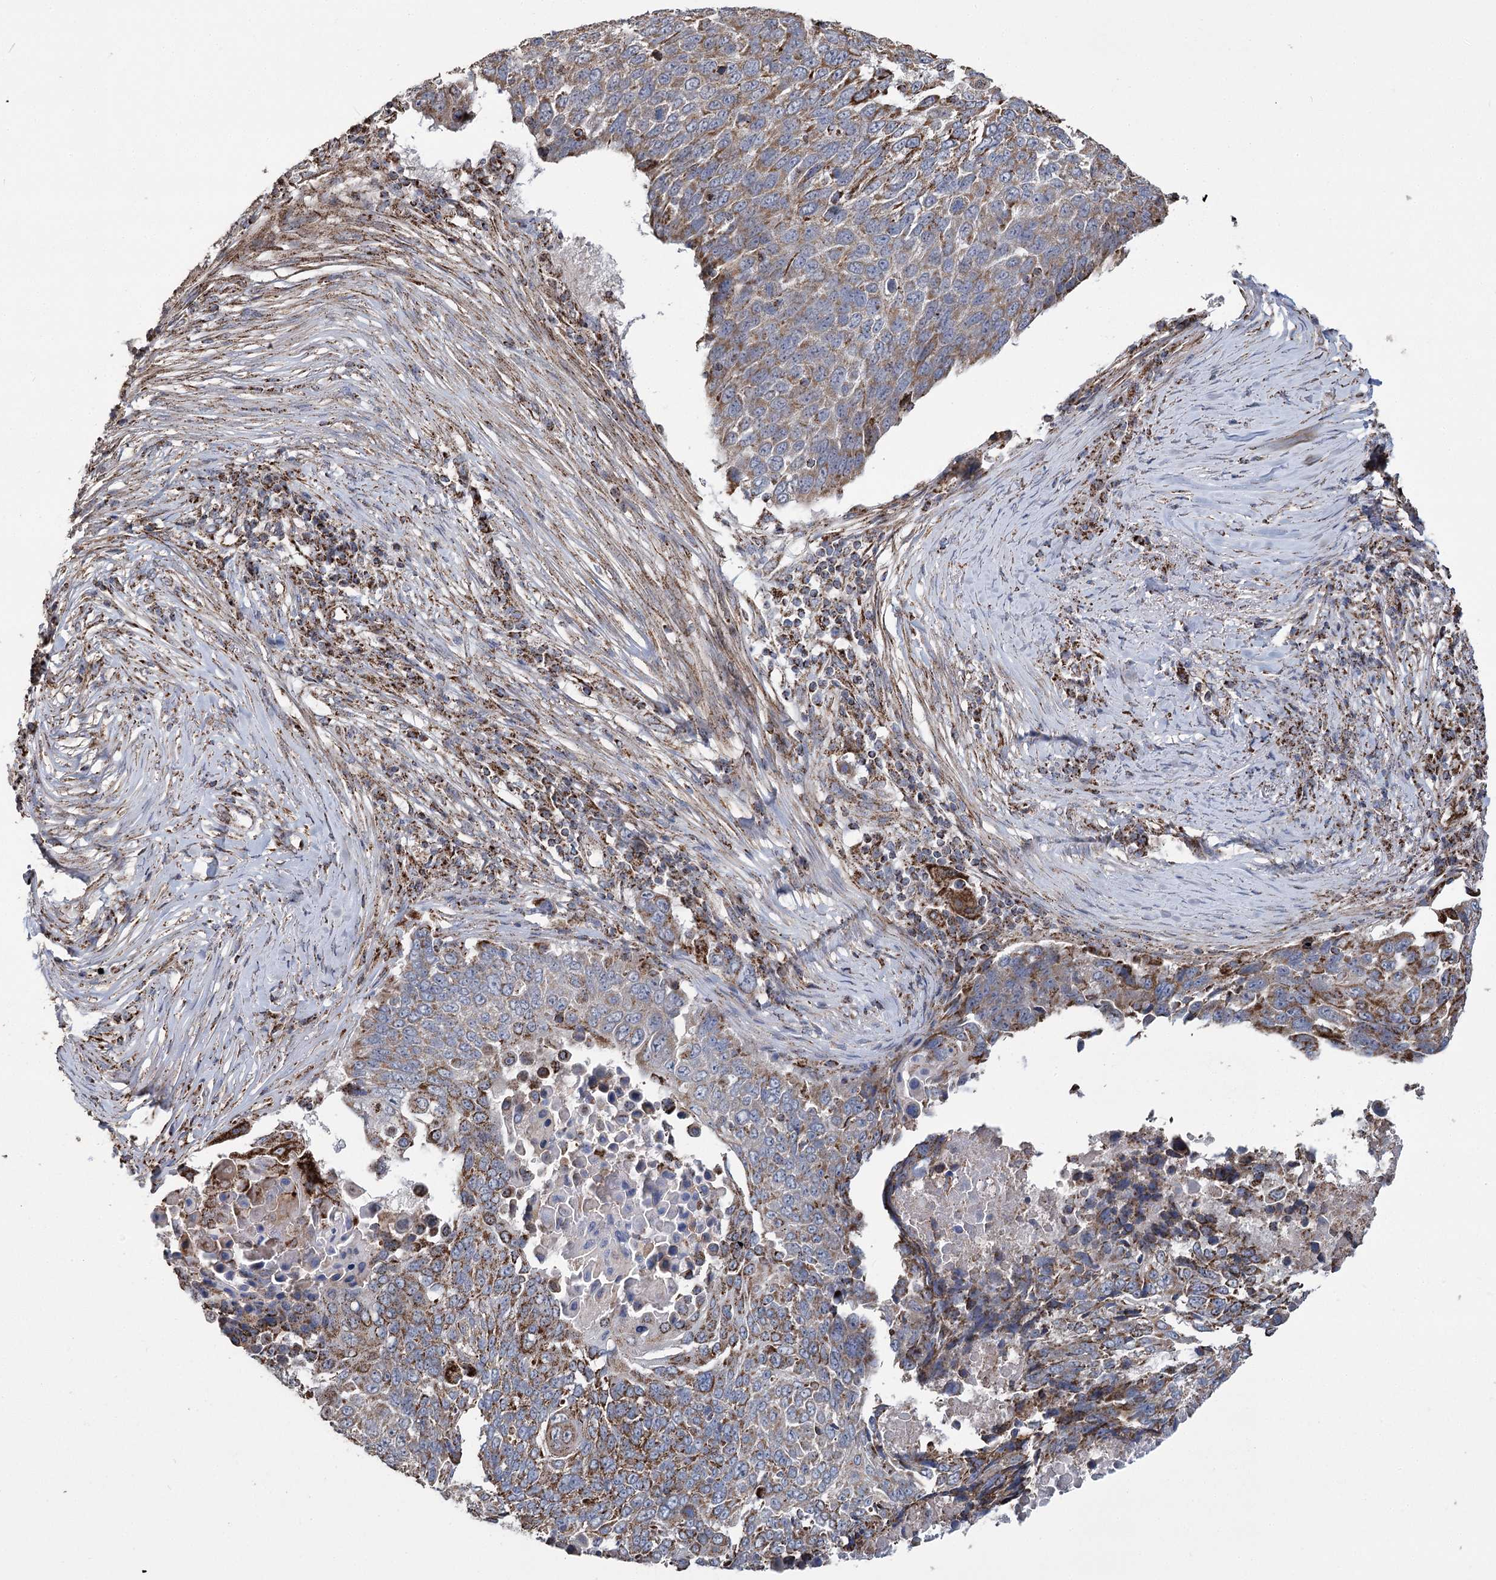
{"staining": {"intensity": "moderate", "quantity": ">75%", "location": "cytoplasmic/membranous"}, "tissue": "lung cancer", "cell_type": "Tumor cells", "image_type": "cancer", "snomed": [{"axis": "morphology", "description": "Squamous cell carcinoma, NOS"}, {"axis": "topography", "description": "Lung"}], "caption": "Immunohistochemistry (IHC) histopathology image of lung cancer stained for a protein (brown), which reveals medium levels of moderate cytoplasmic/membranous staining in approximately >75% of tumor cells.", "gene": "RANBP3L", "patient": {"sex": "male", "age": 66}}